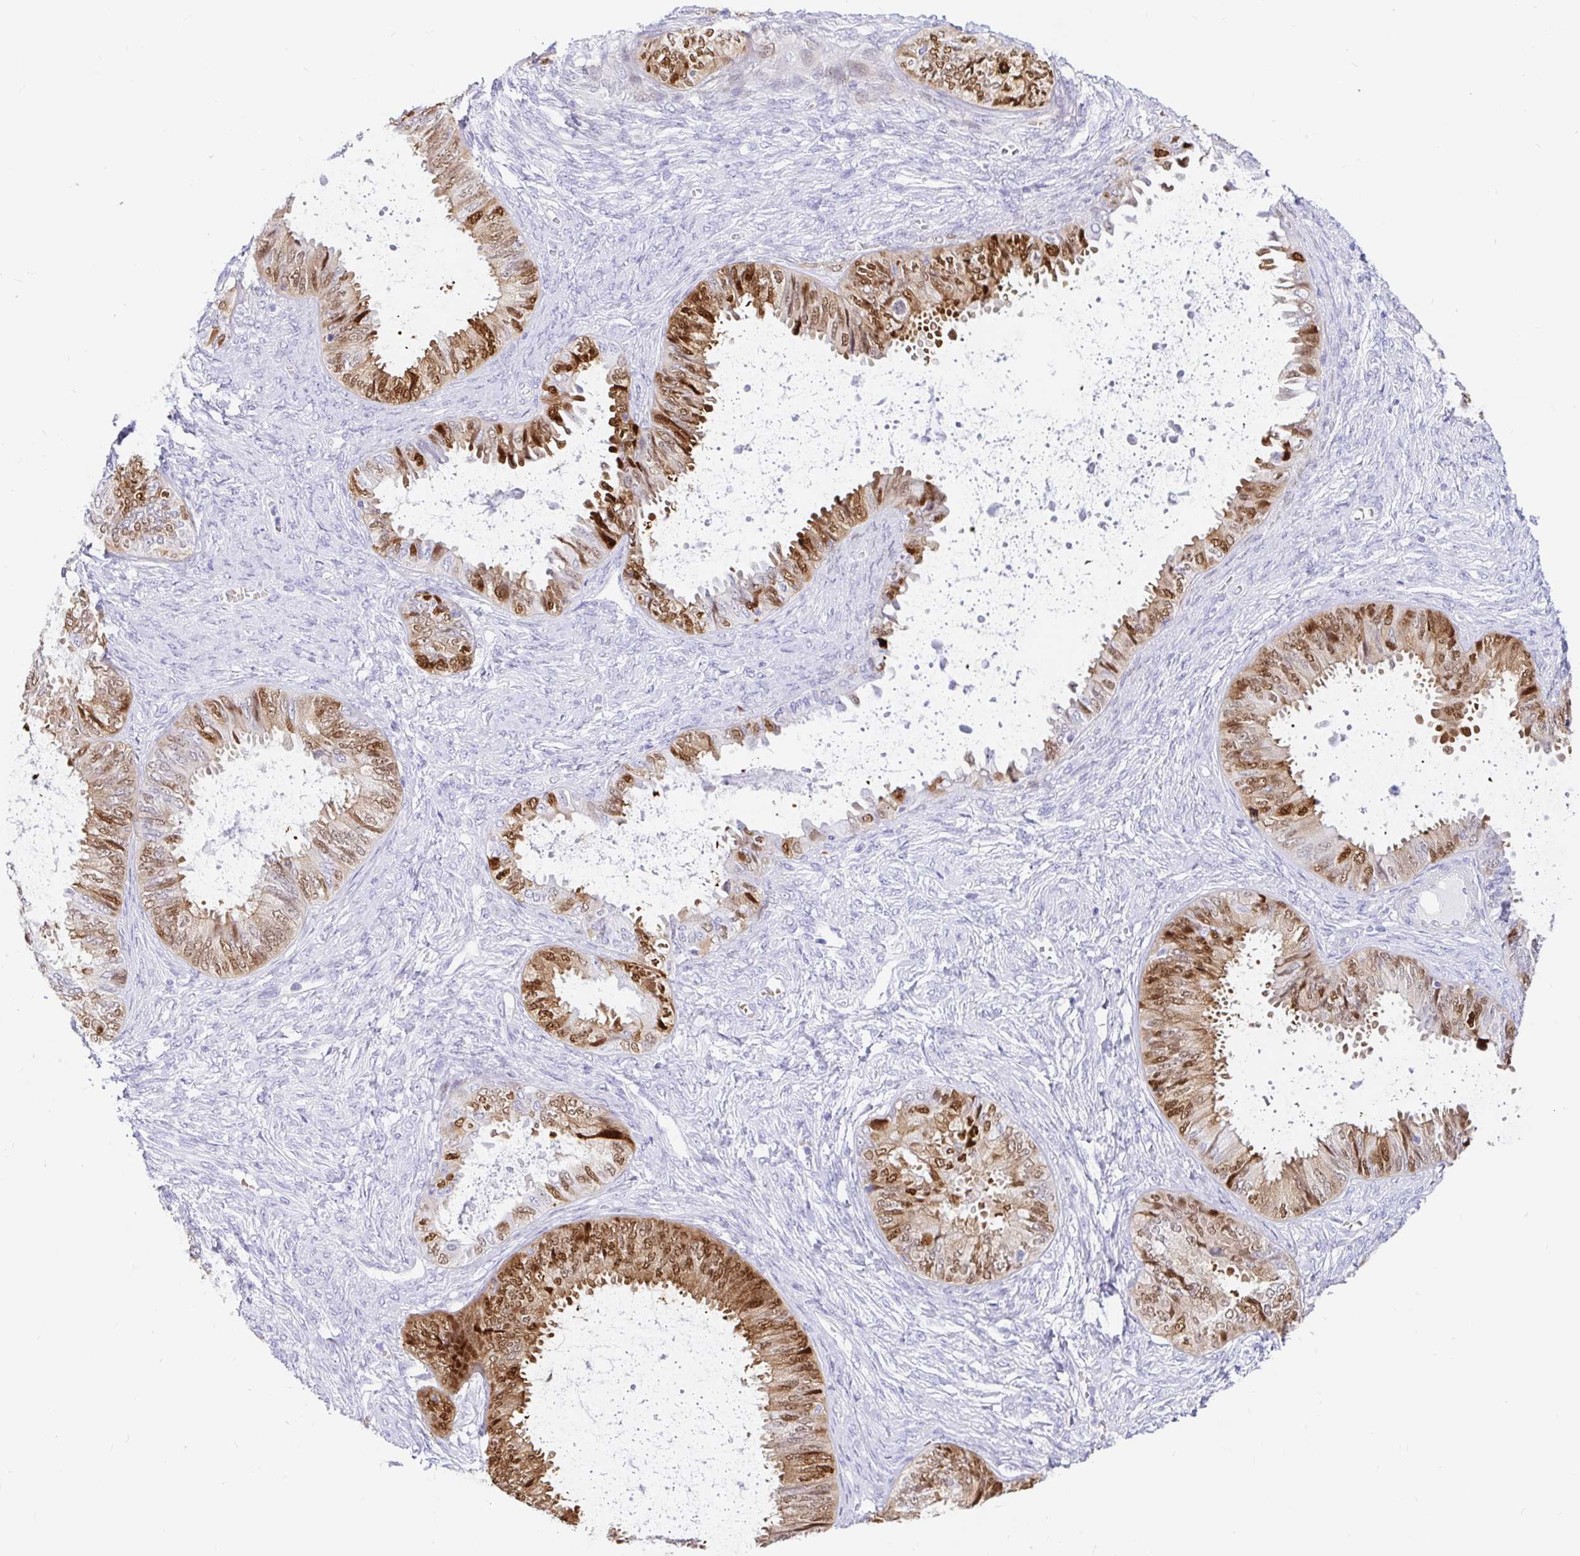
{"staining": {"intensity": "moderate", "quantity": "25%-75%", "location": "cytoplasmic/membranous,nuclear"}, "tissue": "ovarian cancer", "cell_type": "Tumor cells", "image_type": "cancer", "snomed": [{"axis": "morphology", "description": "Carcinoma, endometroid"}, {"axis": "topography", "description": "Ovary"}], "caption": "This image shows IHC staining of endometroid carcinoma (ovarian), with medium moderate cytoplasmic/membranous and nuclear staining in about 25%-75% of tumor cells.", "gene": "PPP1R1B", "patient": {"sex": "female", "age": 70}}